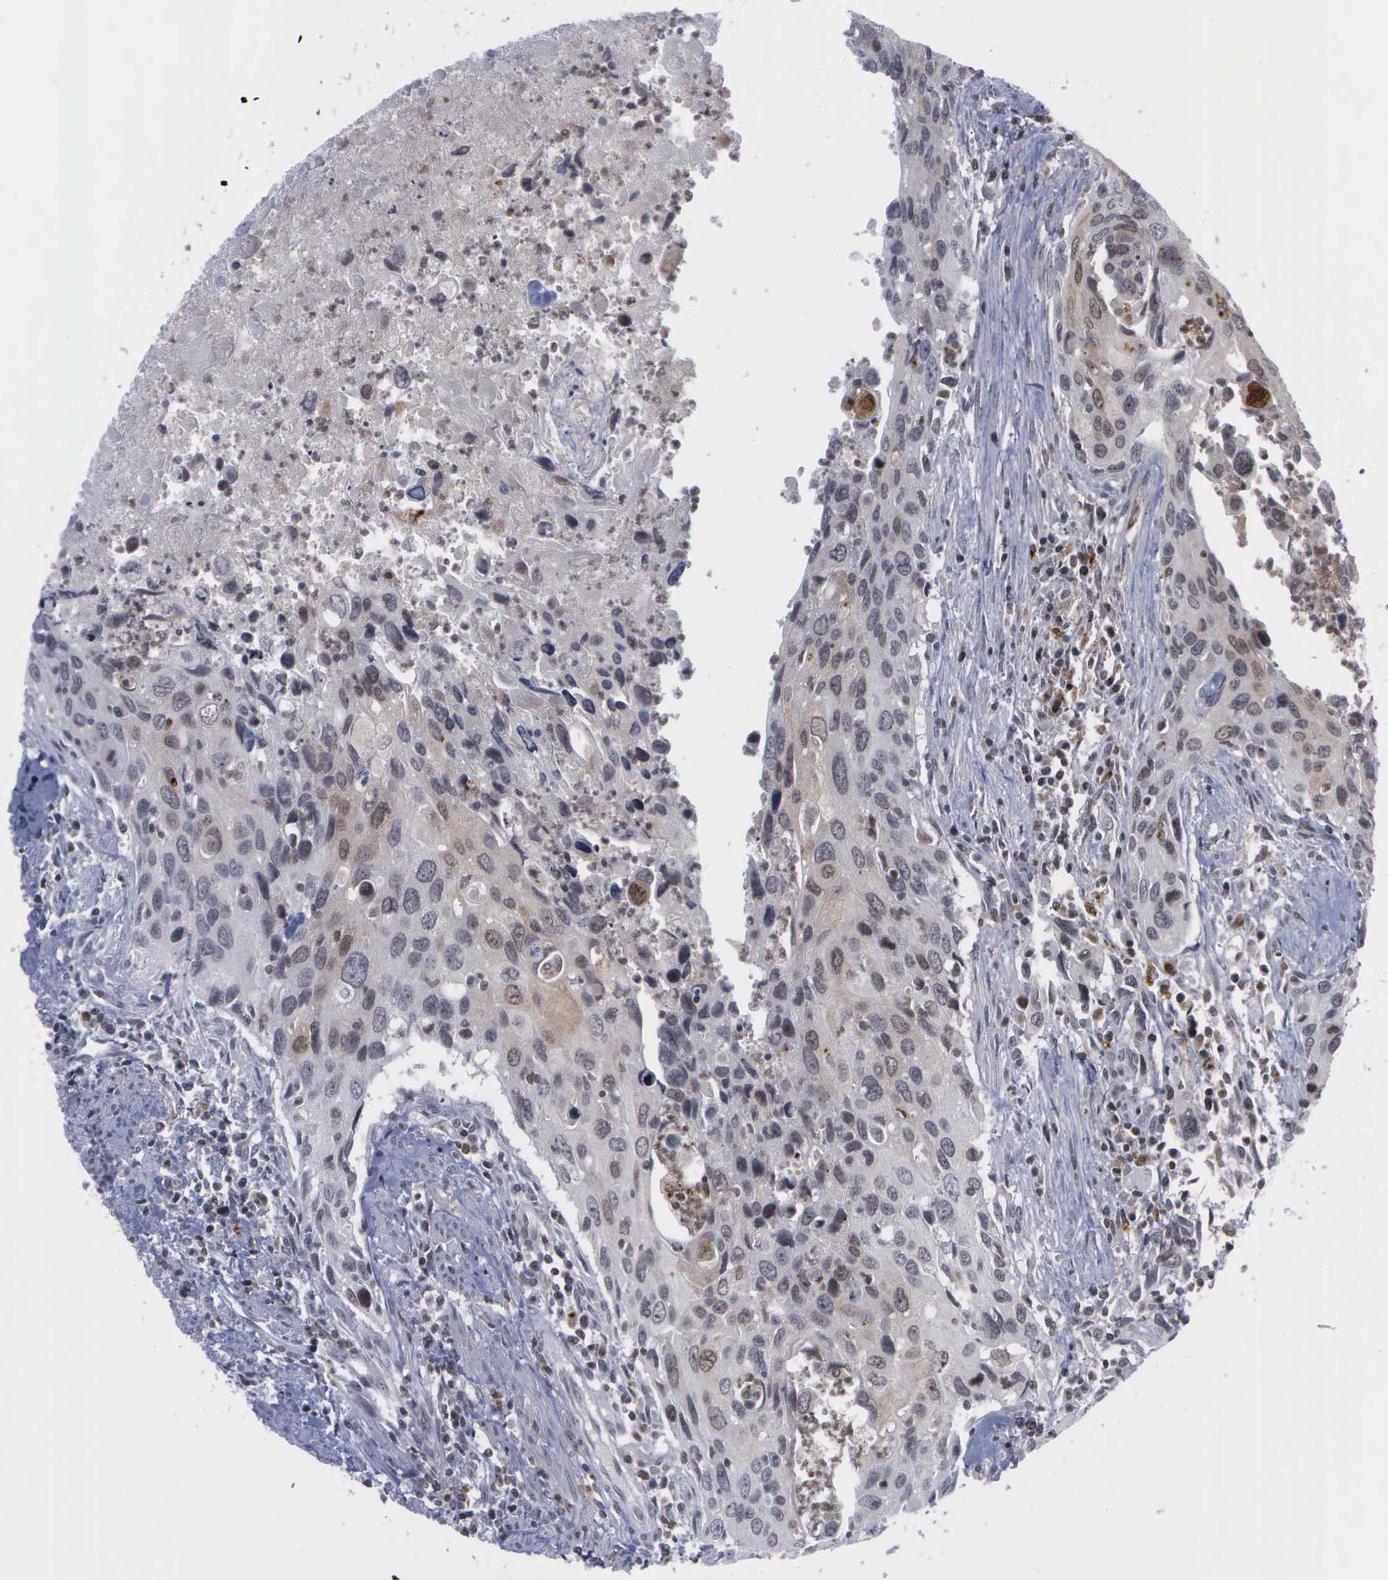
{"staining": {"intensity": "negative", "quantity": "none", "location": "none"}, "tissue": "urothelial cancer", "cell_type": "Tumor cells", "image_type": "cancer", "snomed": [{"axis": "morphology", "description": "Urothelial carcinoma, High grade"}, {"axis": "topography", "description": "Urinary bladder"}], "caption": "Tumor cells show no significant protein expression in high-grade urothelial carcinoma.", "gene": "CSTA", "patient": {"sex": "male", "age": 71}}